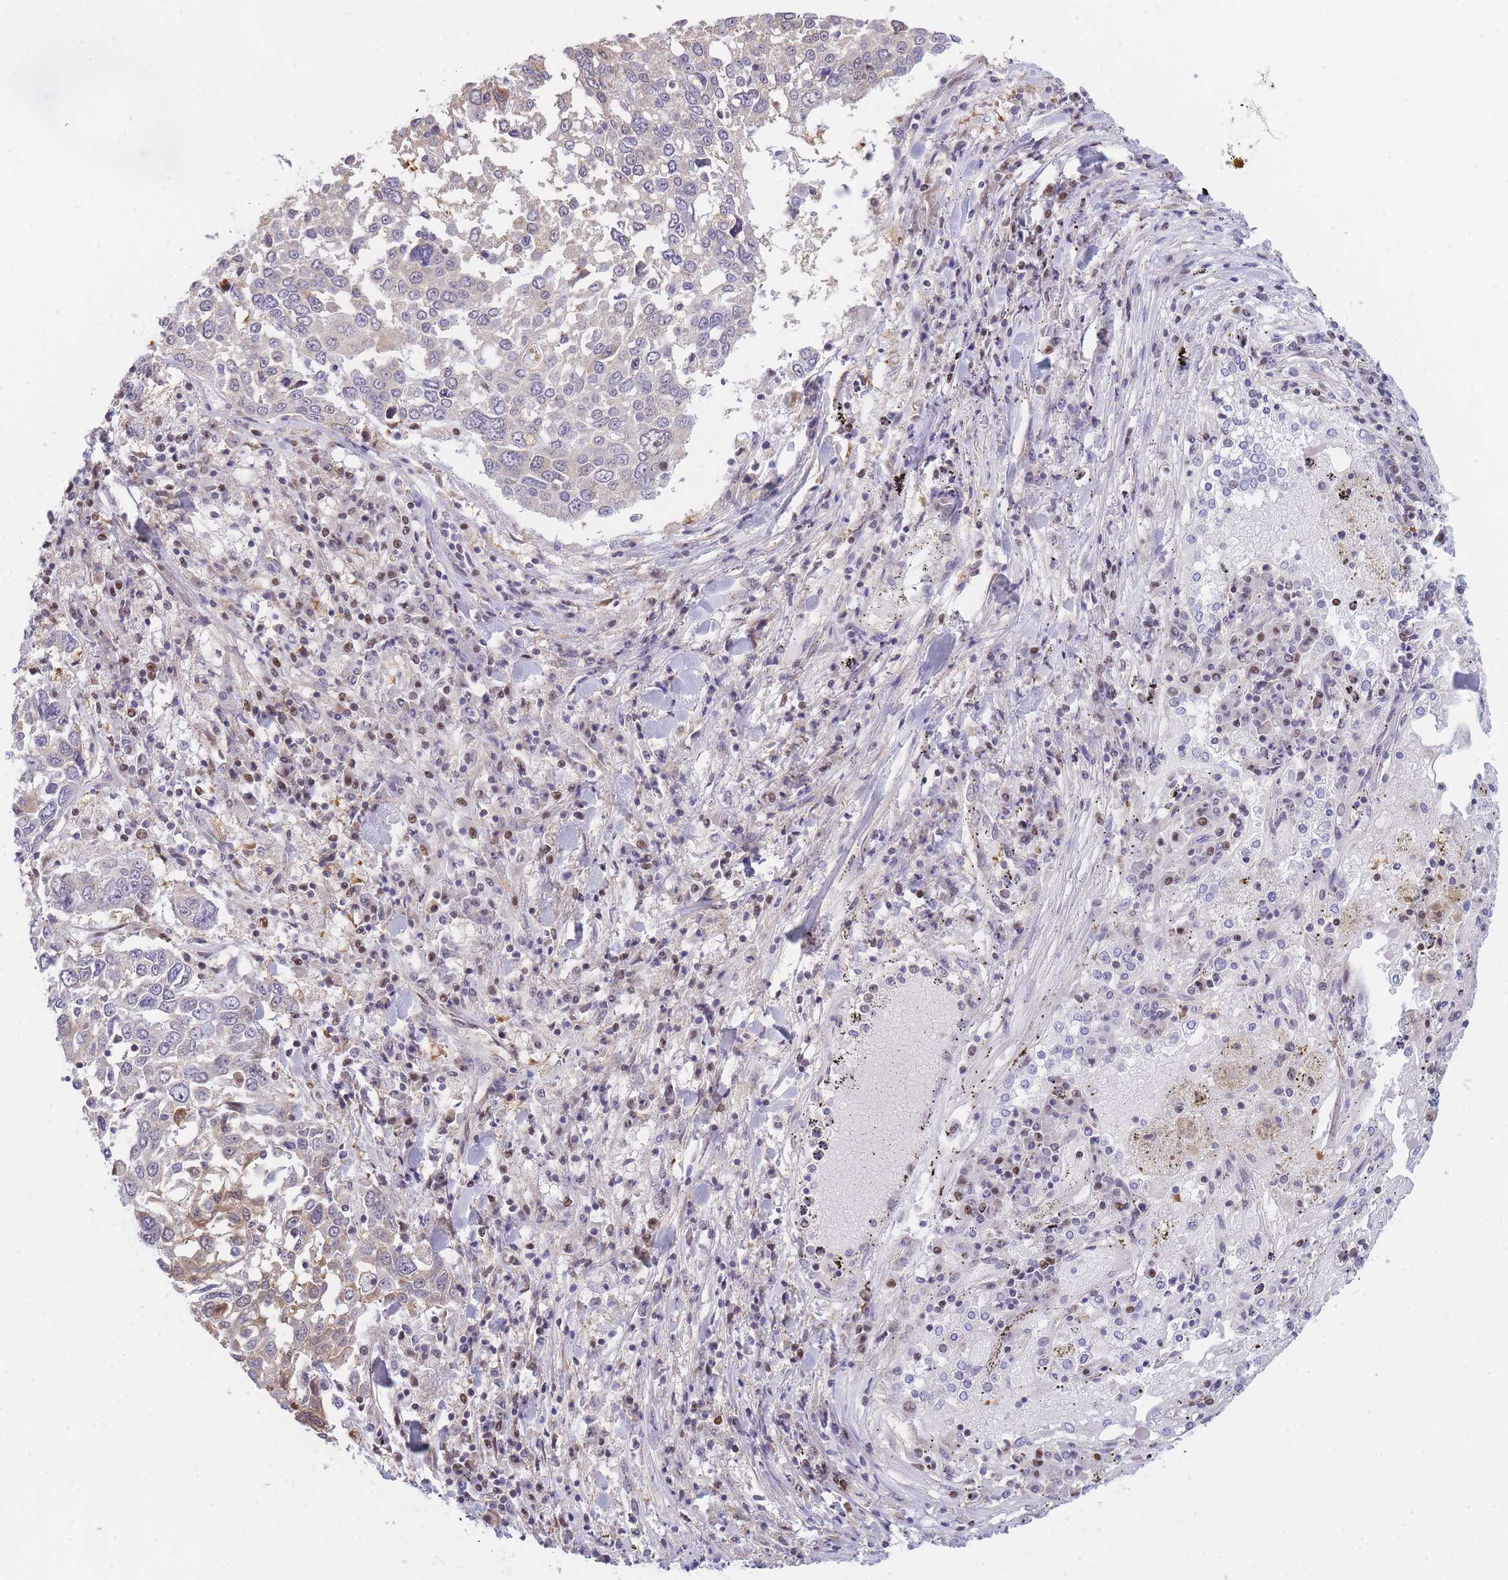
{"staining": {"intensity": "weak", "quantity": "<25%", "location": "cytoplasmic/membranous"}, "tissue": "lung cancer", "cell_type": "Tumor cells", "image_type": "cancer", "snomed": [{"axis": "morphology", "description": "Squamous cell carcinoma, NOS"}, {"axis": "topography", "description": "Lung"}], "caption": "Photomicrograph shows no protein expression in tumor cells of lung squamous cell carcinoma tissue.", "gene": "CRACD", "patient": {"sex": "male", "age": 65}}